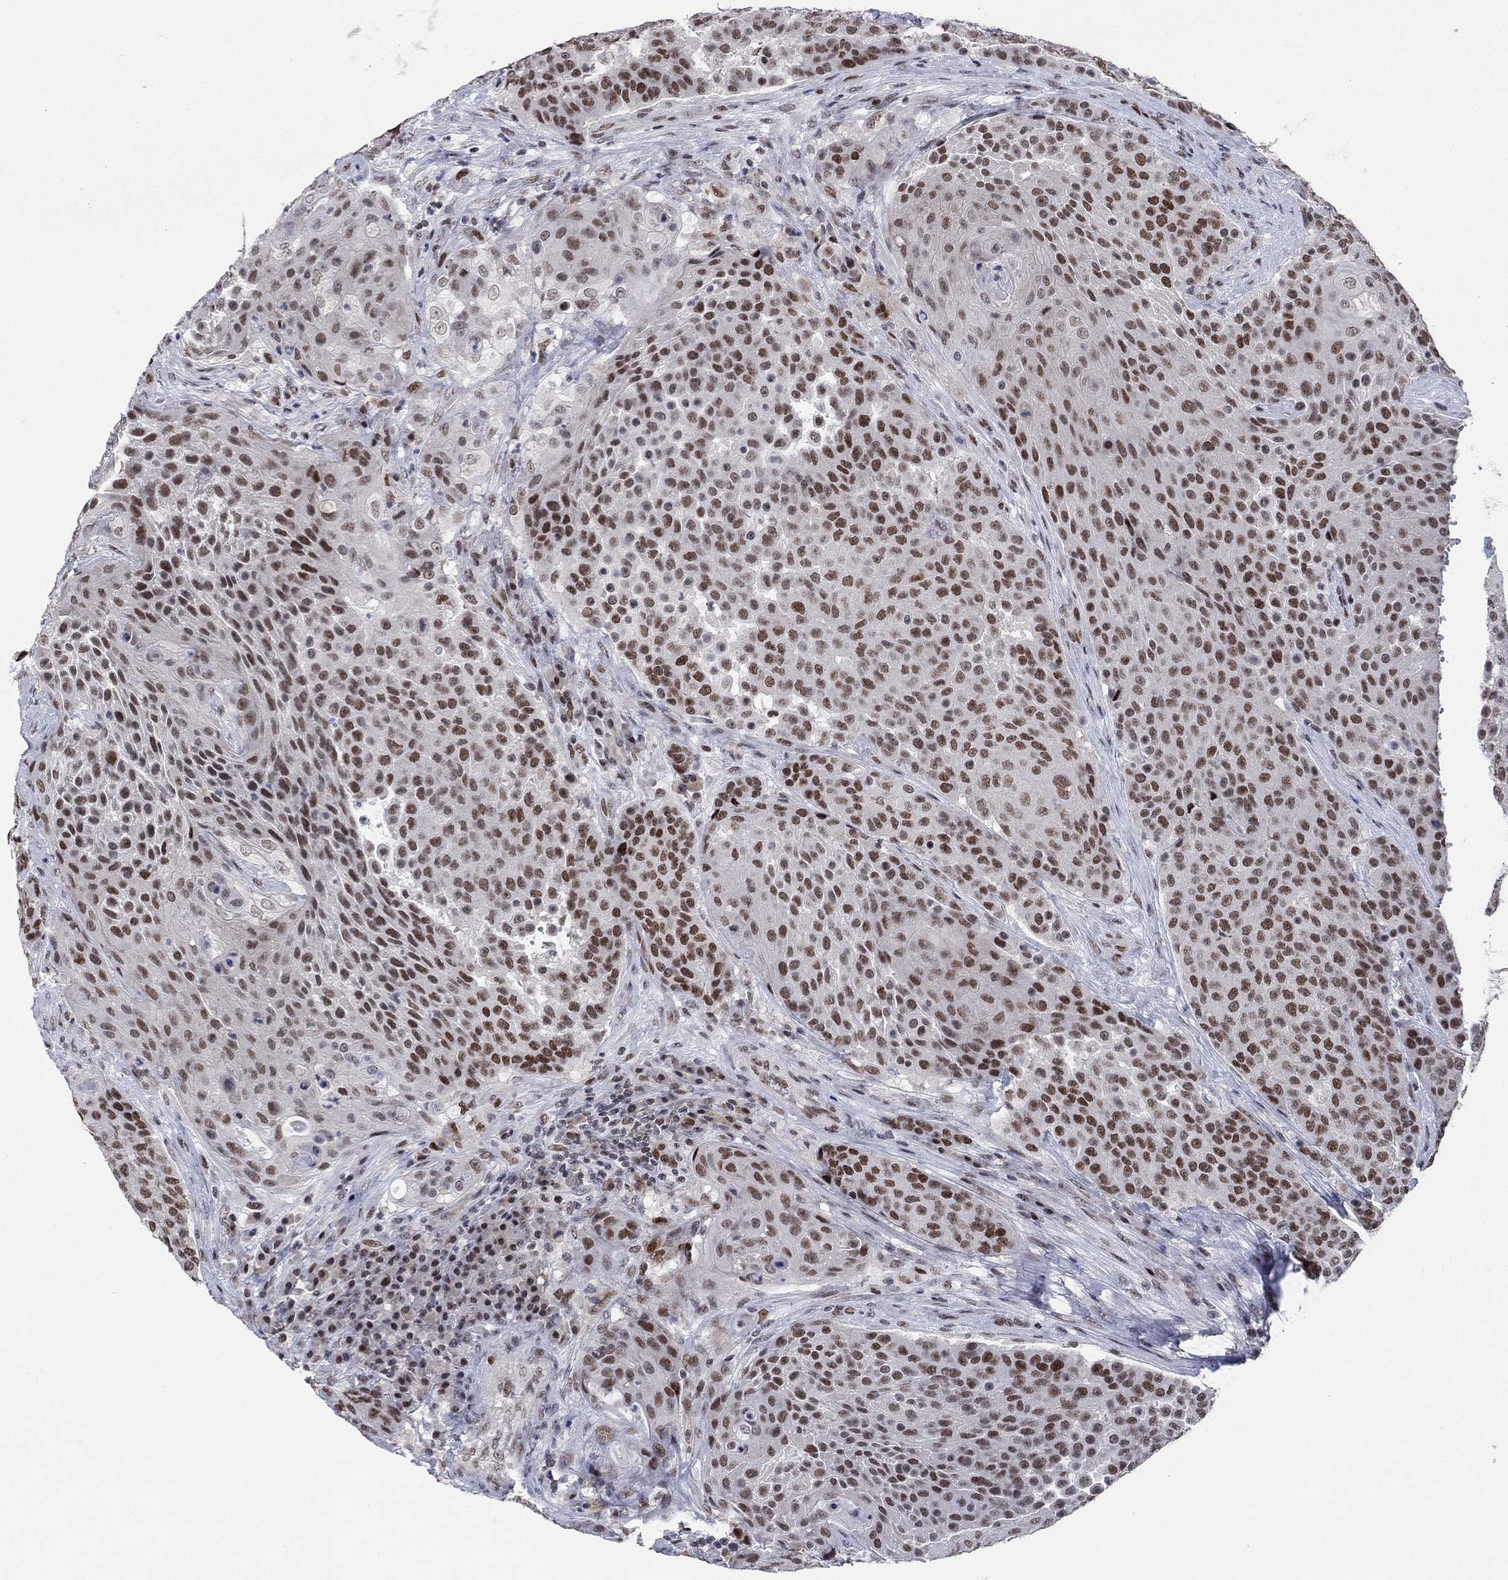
{"staining": {"intensity": "strong", "quantity": "25%-75%", "location": "nuclear"}, "tissue": "urothelial cancer", "cell_type": "Tumor cells", "image_type": "cancer", "snomed": [{"axis": "morphology", "description": "Urothelial carcinoma, High grade"}, {"axis": "topography", "description": "Urinary bladder"}], "caption": "There is high levels of strong nuclear expression in tumor cells of high-grade urothelial carcinoma, as demonstrated by immunohistochemical staining (brown color).", "gene": "HCFC1", "patient": {"sex": "female", "age": 63}}